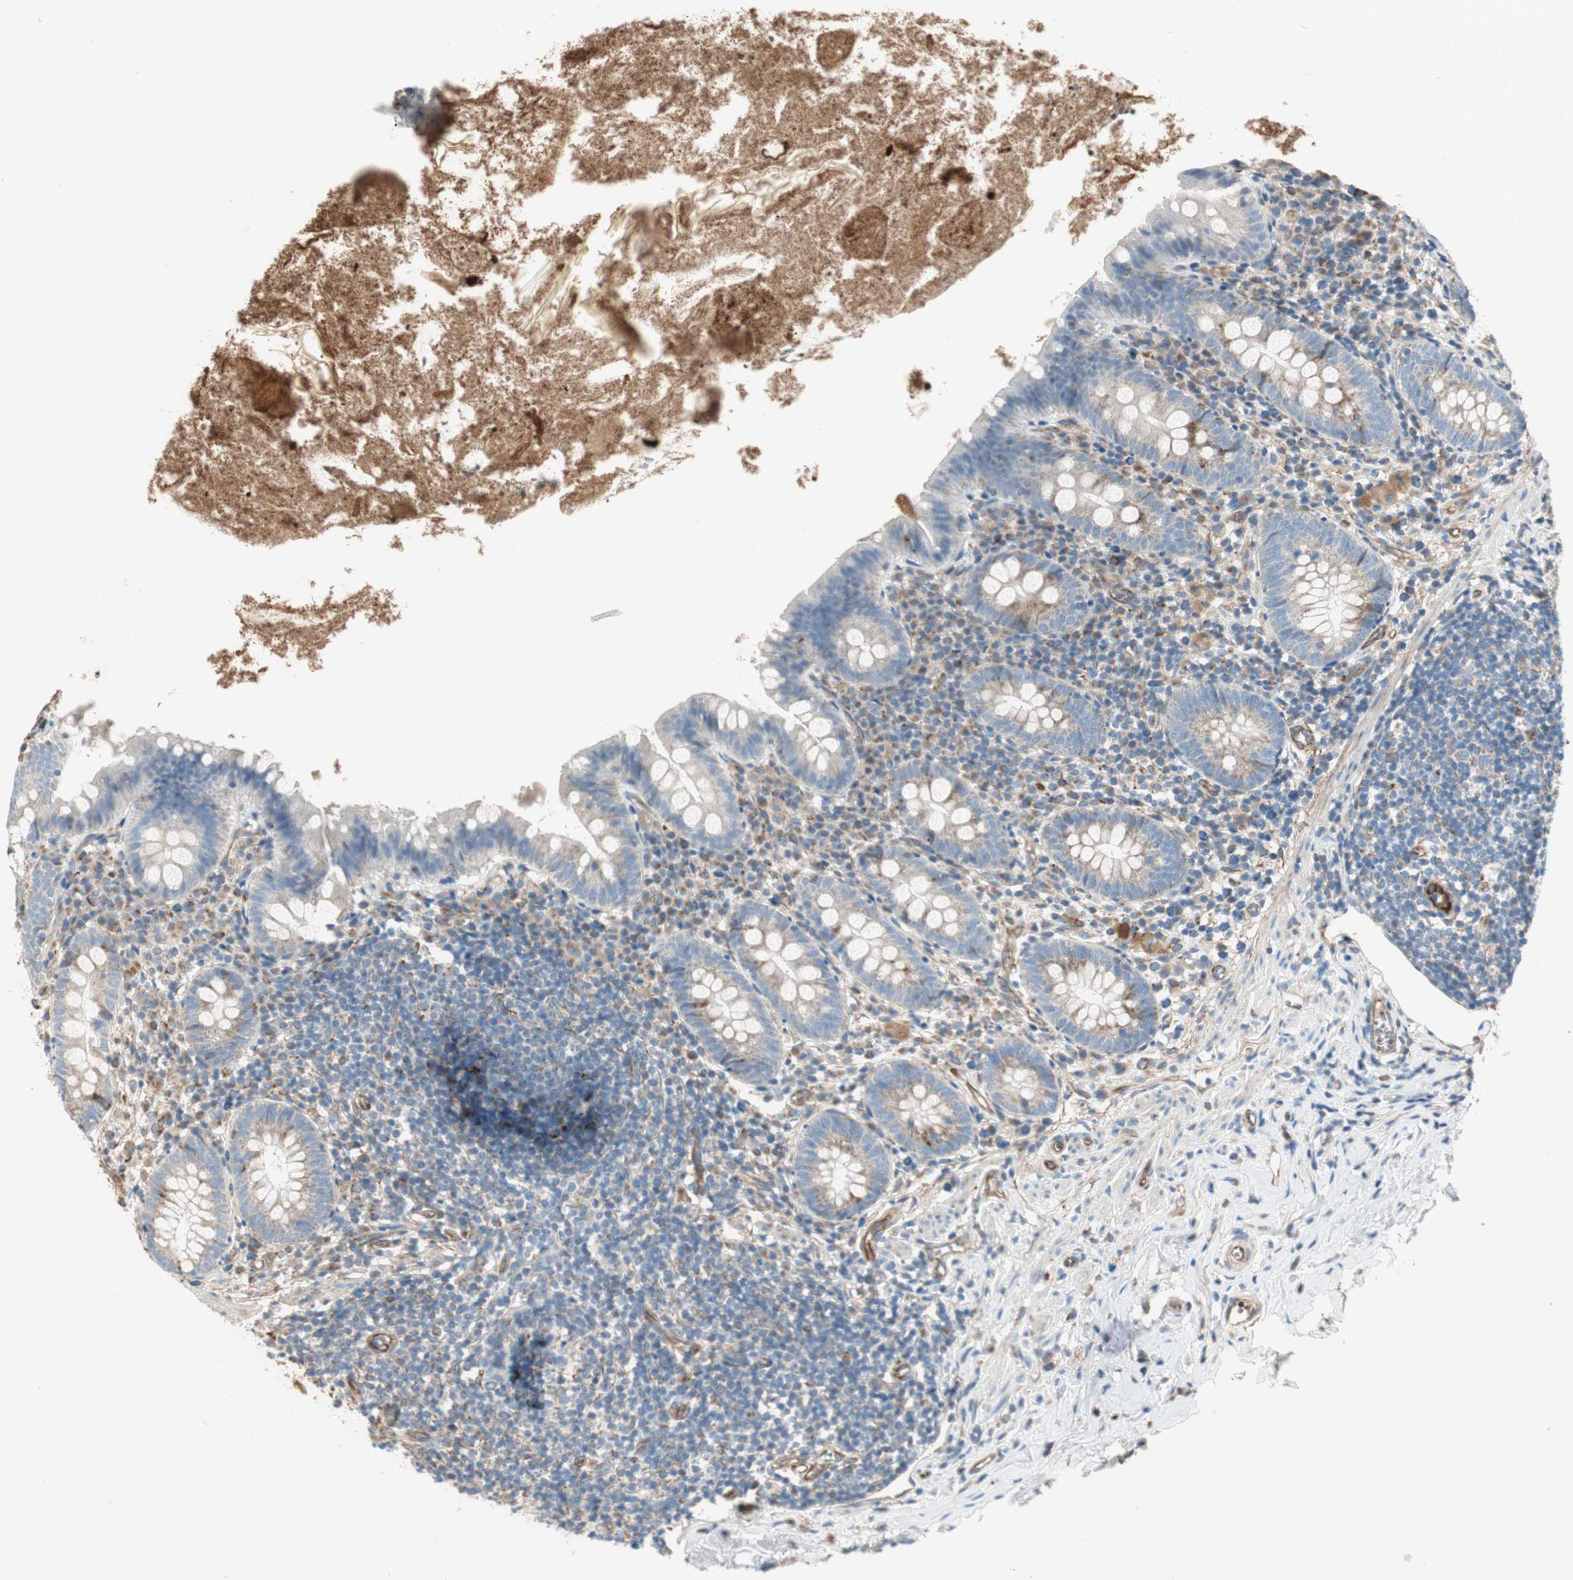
{"staining": {"intensity": "weak", "quantity": "25%-75%", "location": "cytoplasmic/membranous"}, "tissue": "appendix", "cell_type": "Glandular cells", "image_type": "normal", "snomed": [{"axis": "morphology", "description": "Normal tissue, NOS"}, {"axis": "topography", "description": "Appendix"}], "caption": "Brown immunohistochemical staining in normal appendix demonstrates weak cytoplasmic/membranous staining in approximately 25%-75% of glandular cells.", "gene": "SRCIN1", "patient": {"sex": "male", "age": 52}}